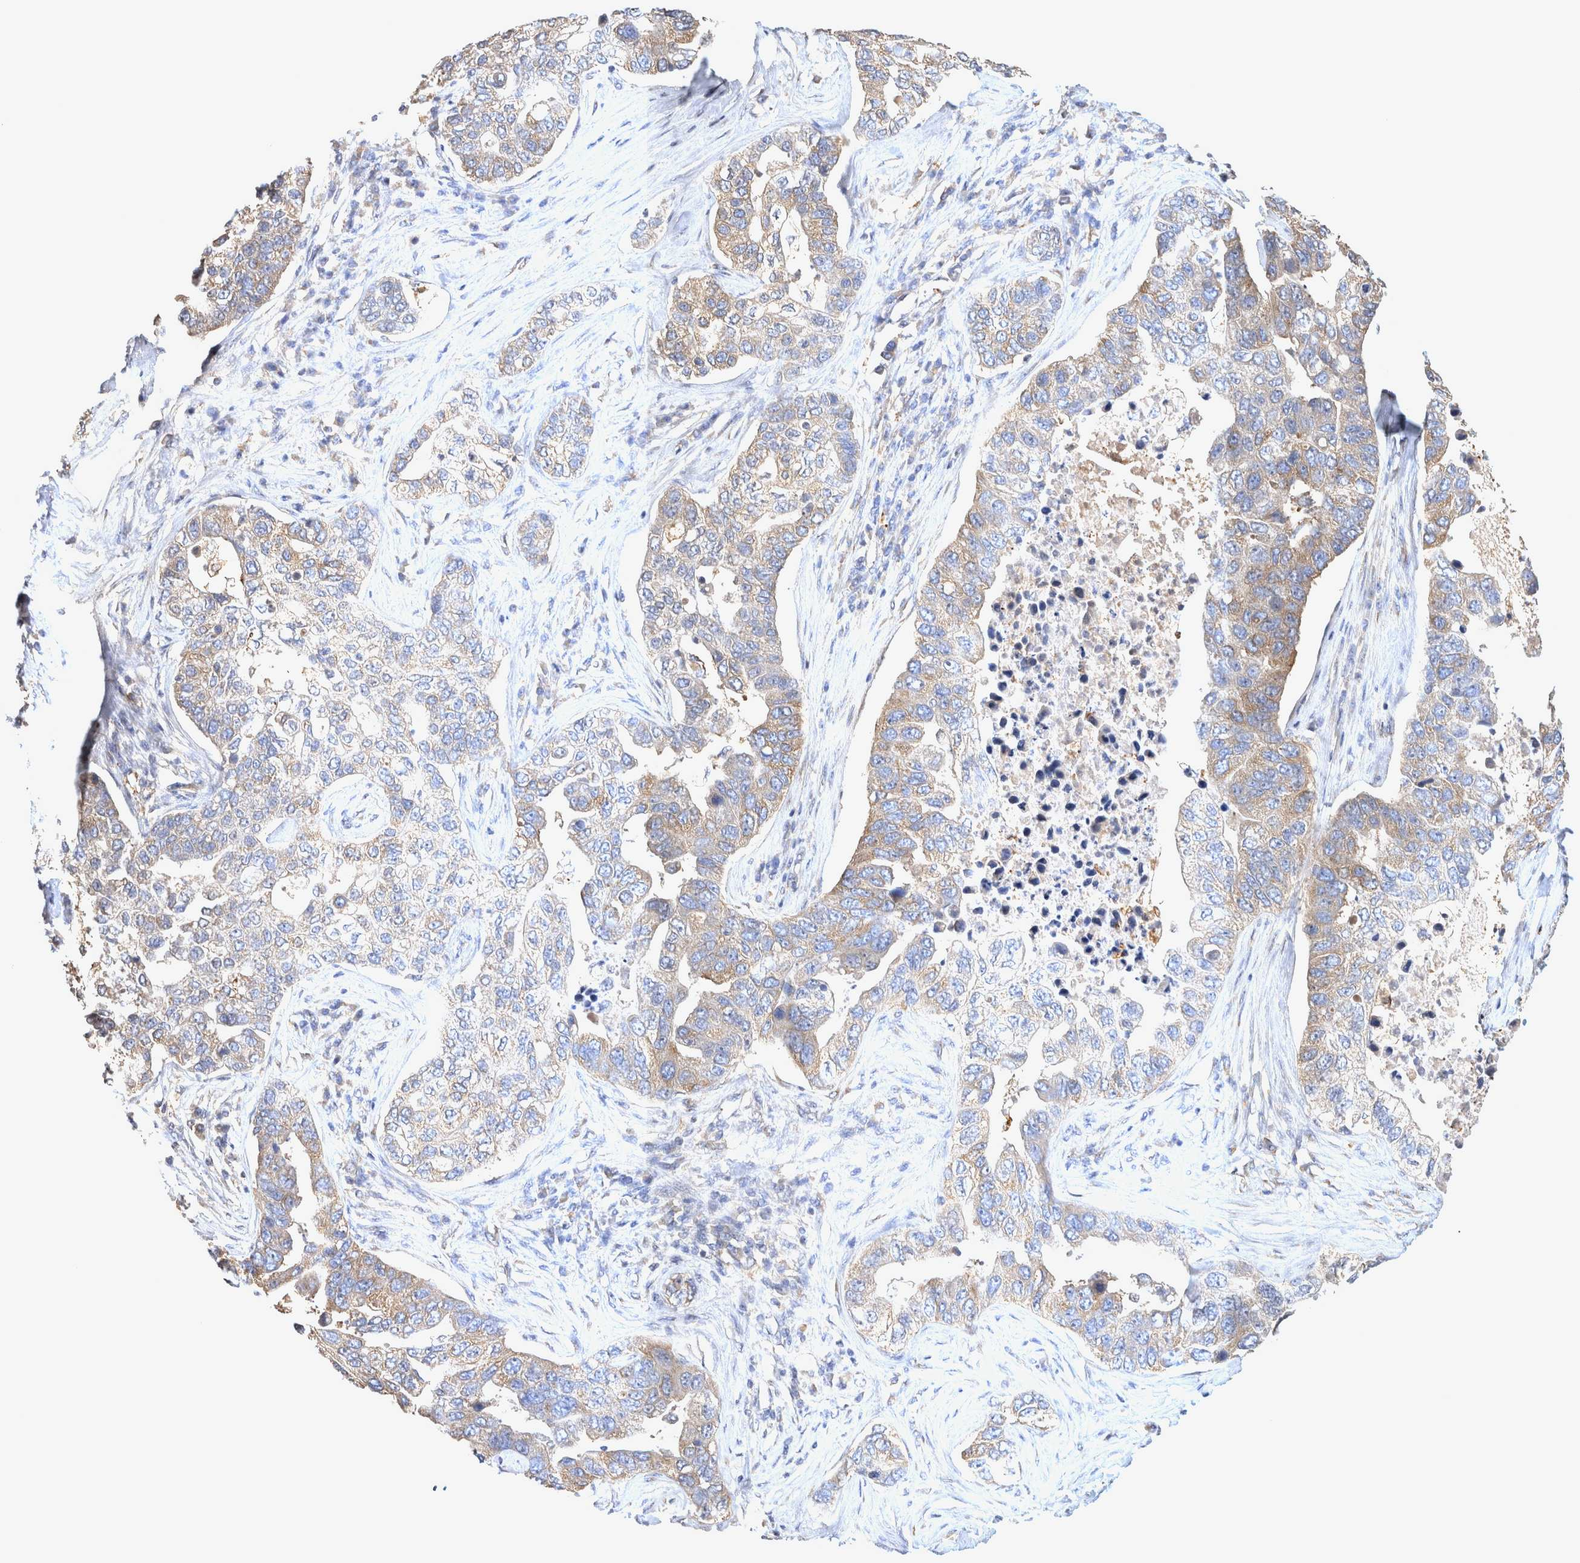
{"staining": {"intensity": "weak", "quantity": "<25%", "location": "cytoplasmic/membranous"}, "tissue": "pancreatic cancer", "cell_type": "Tumor cells", "image_type": "cancer", "snomed": [{"axis": "morphology", "description": "Adenocarcinoma, NOS"}, {"axis": "topography", "description": "Pancreas"}], "caption": "Tumor cells are negative for brown protein staining in adenocarcinoma (pancreatic).", "gene": "ATXN2", "patient": {"sex": "female", "age": 61}}